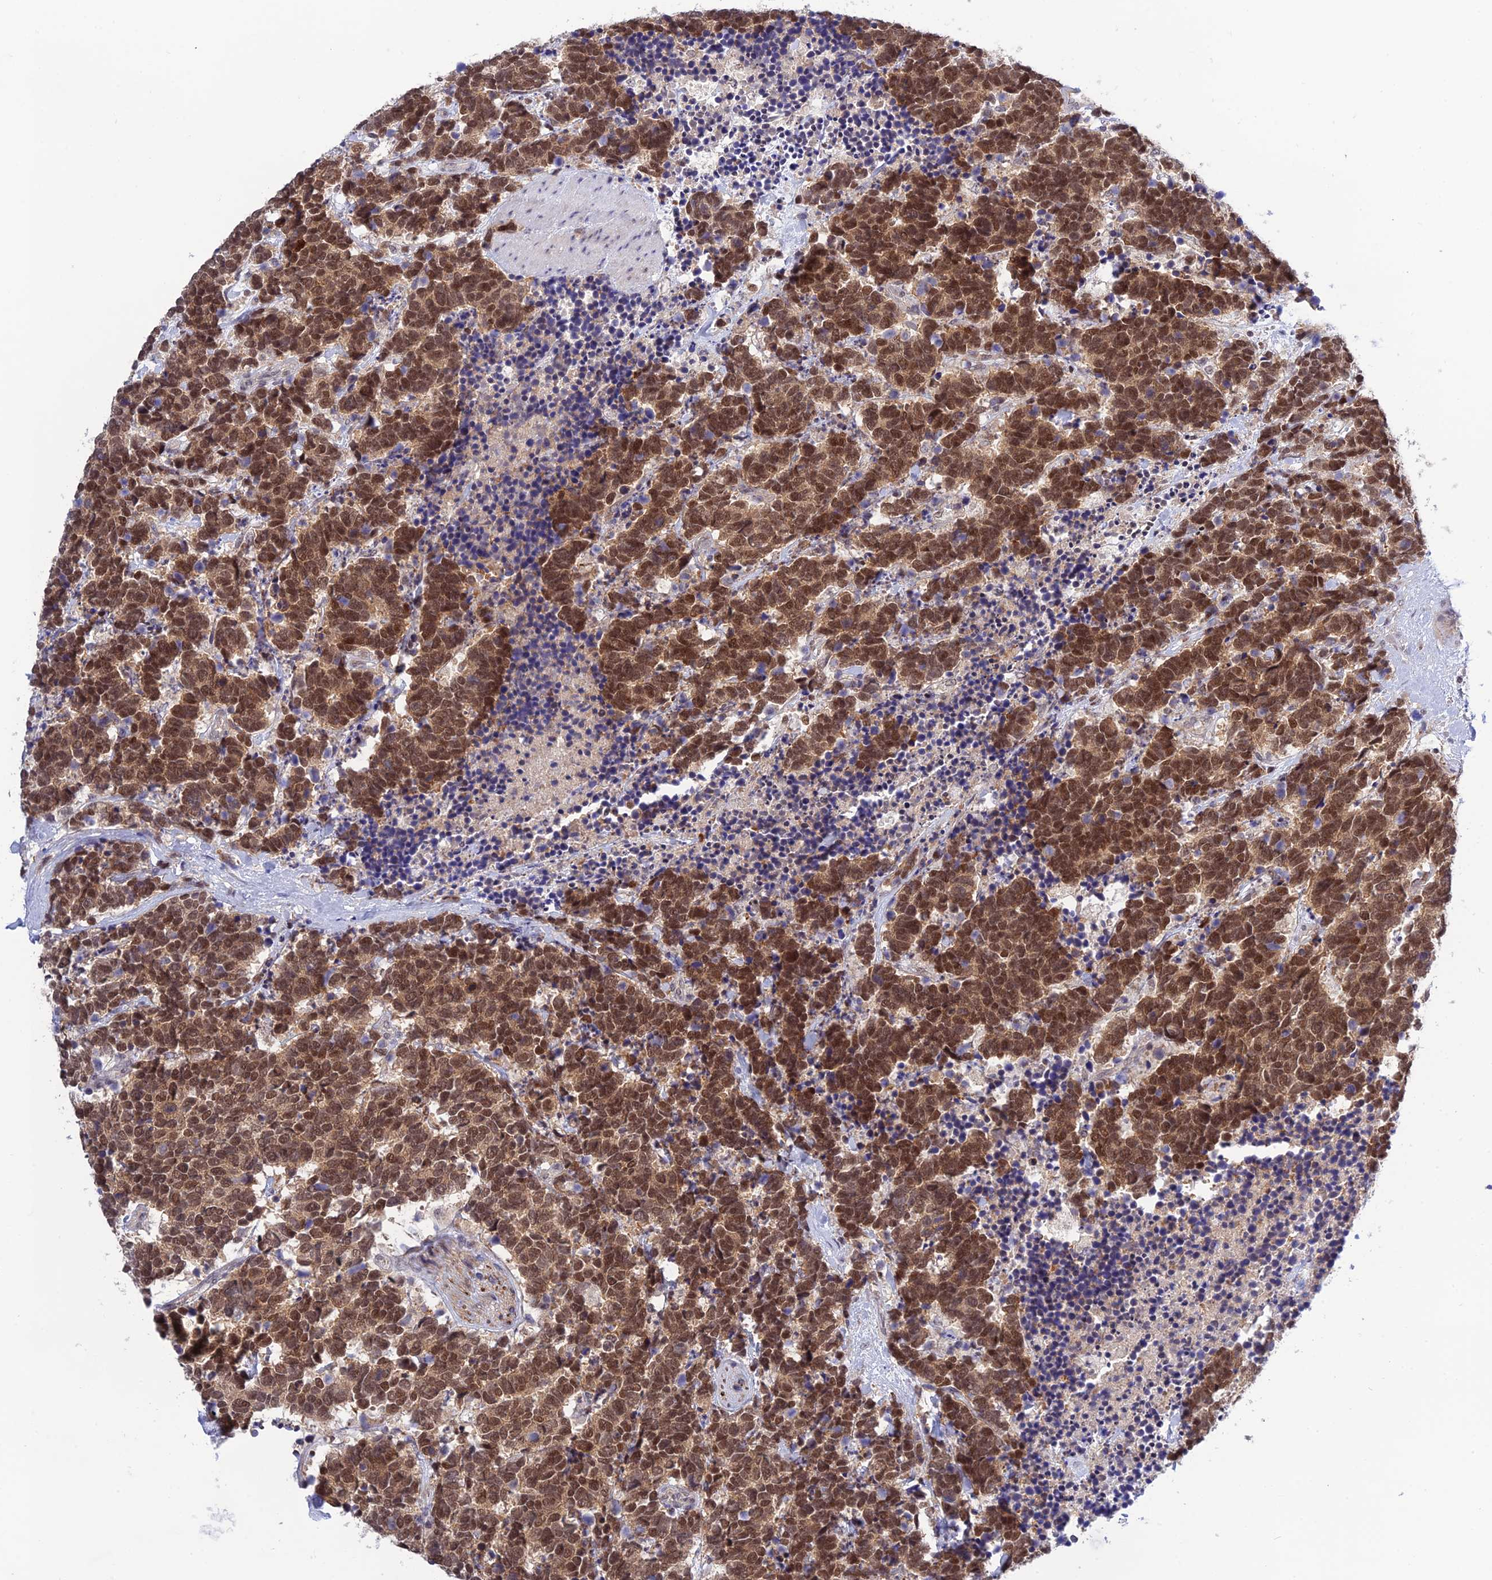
{"staining": {"intensity": "strong", "quantity": ">75%", "location": "cytoplasmic/membranous,nuclear"}, "tissue": "carcinoid", "cell_type": "Tumor cells", "image_type": "cancer", "snomed": [{"axis": "morphology", "description": "Carcinoma, NOS"}, {"axis": "morphology", "description": "Carcinoid, malignant, NOS"}, {"axis": "topography", "description": "Prostate"}], "caption": "Strong cytoplasmic/membranous and nuclear expression is seen in about >75% of tumor cells in malignant carcinoid.", "gene": "TCEA1", "patient": {"sex": "male", "age": 57}}